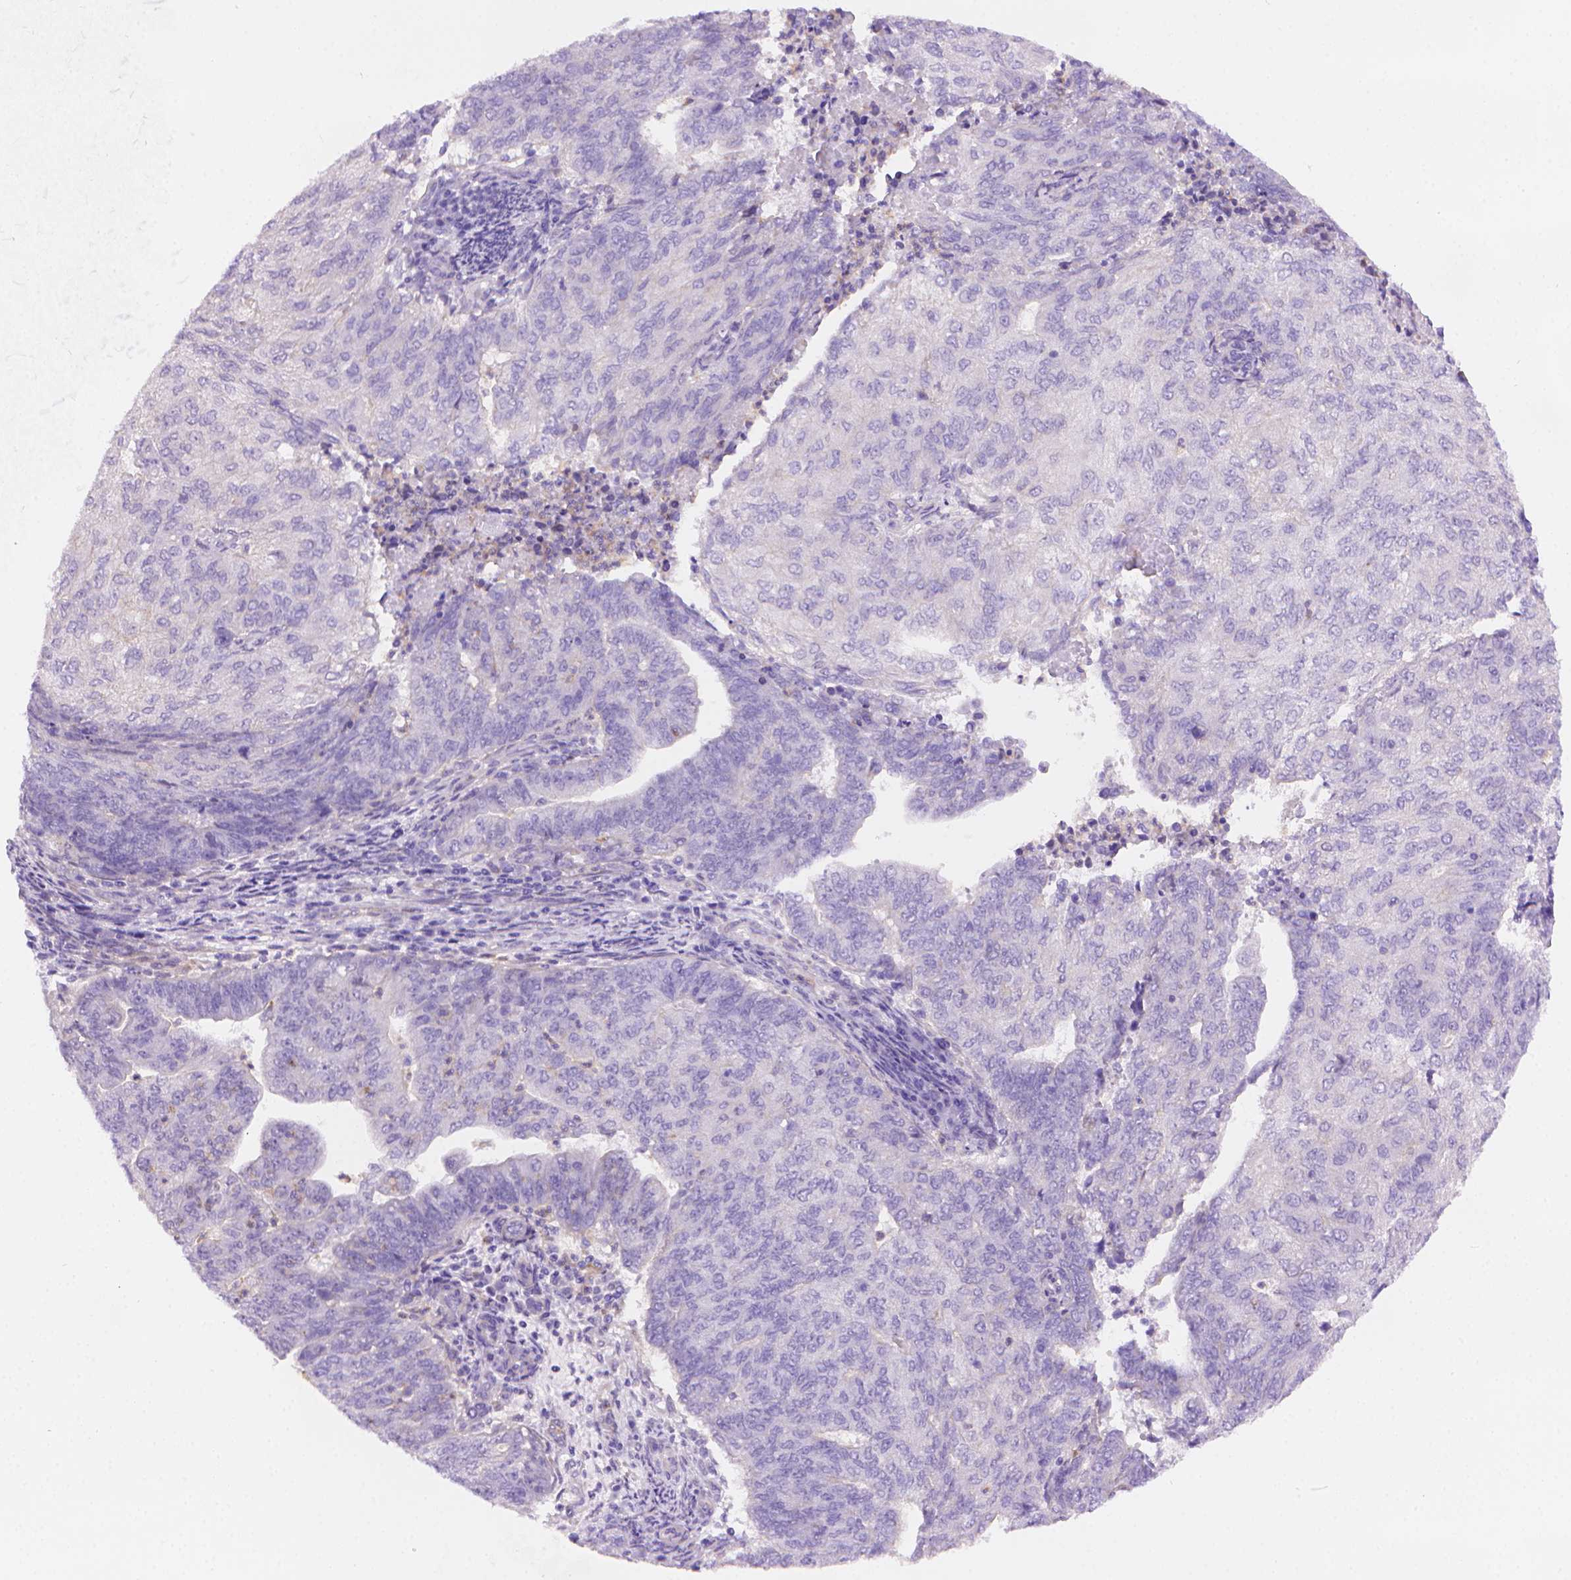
{"staining": {"intensity": "negative", "quantity": "none", "location": "none"}, "tissue": "endometrial cancer", "cell_type": "Tumor cells", "image_type": "cancer", "snomed": [{"axis": "morphology", "description": "Adenocarcinoma, NOS"}, {"axis": "topography", "description": "Endometrium"}], "caption": "An immunohistochemistry (IHC) photomicrograph of endometrial cancer (adenocarcinoma) is shown. There is no staining in tumor cells of endometrial cancer (adenocarcinoma). The staining was performed using DAB to visualize the protein expression in brown, while the nuclei were stained in blue with hematoxylin (Magnification: 20x).", "gene": "AMMECR1", "patient": {"sex": "female", "age": 82}}